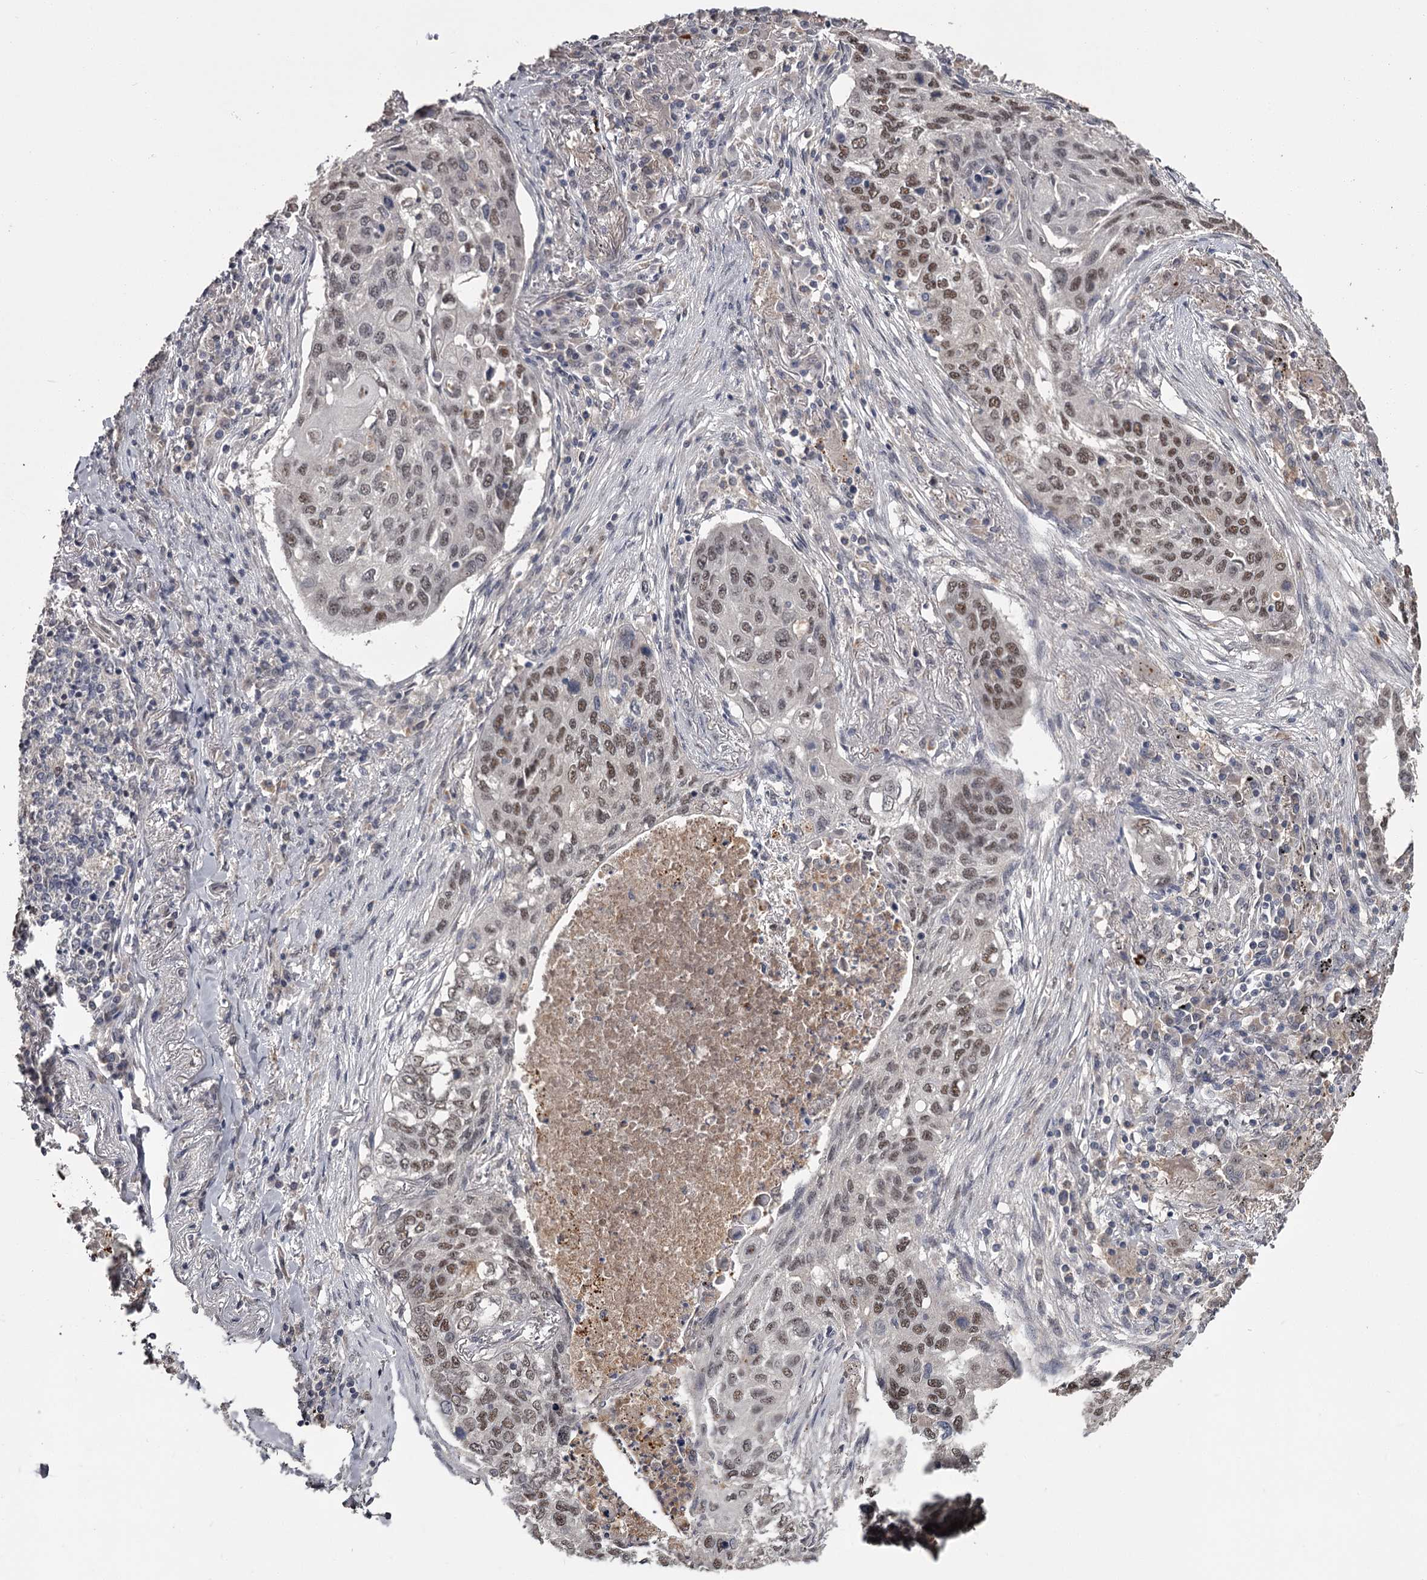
{"staining": {"intensity": "moderate", "quantity": ">75%", "location": "nuclear"}, "tissue": "lung cancer", "cell_type": "Tumor cells", "image_type": "cancer", "snomed": [{"axis": "morphology", "description": "Squamous cell carcinoma, NOS"}, {"axis": "topography", "description": "Lung"}], "caption": "Lung cancer (squamous cell carcinoma) stained with a brown dye demonstrates moderate nuclear positive expression in about >75% of tumor cells.", "gene": "PRPF40B", "patient": {"sex": "female", "age": 63}}